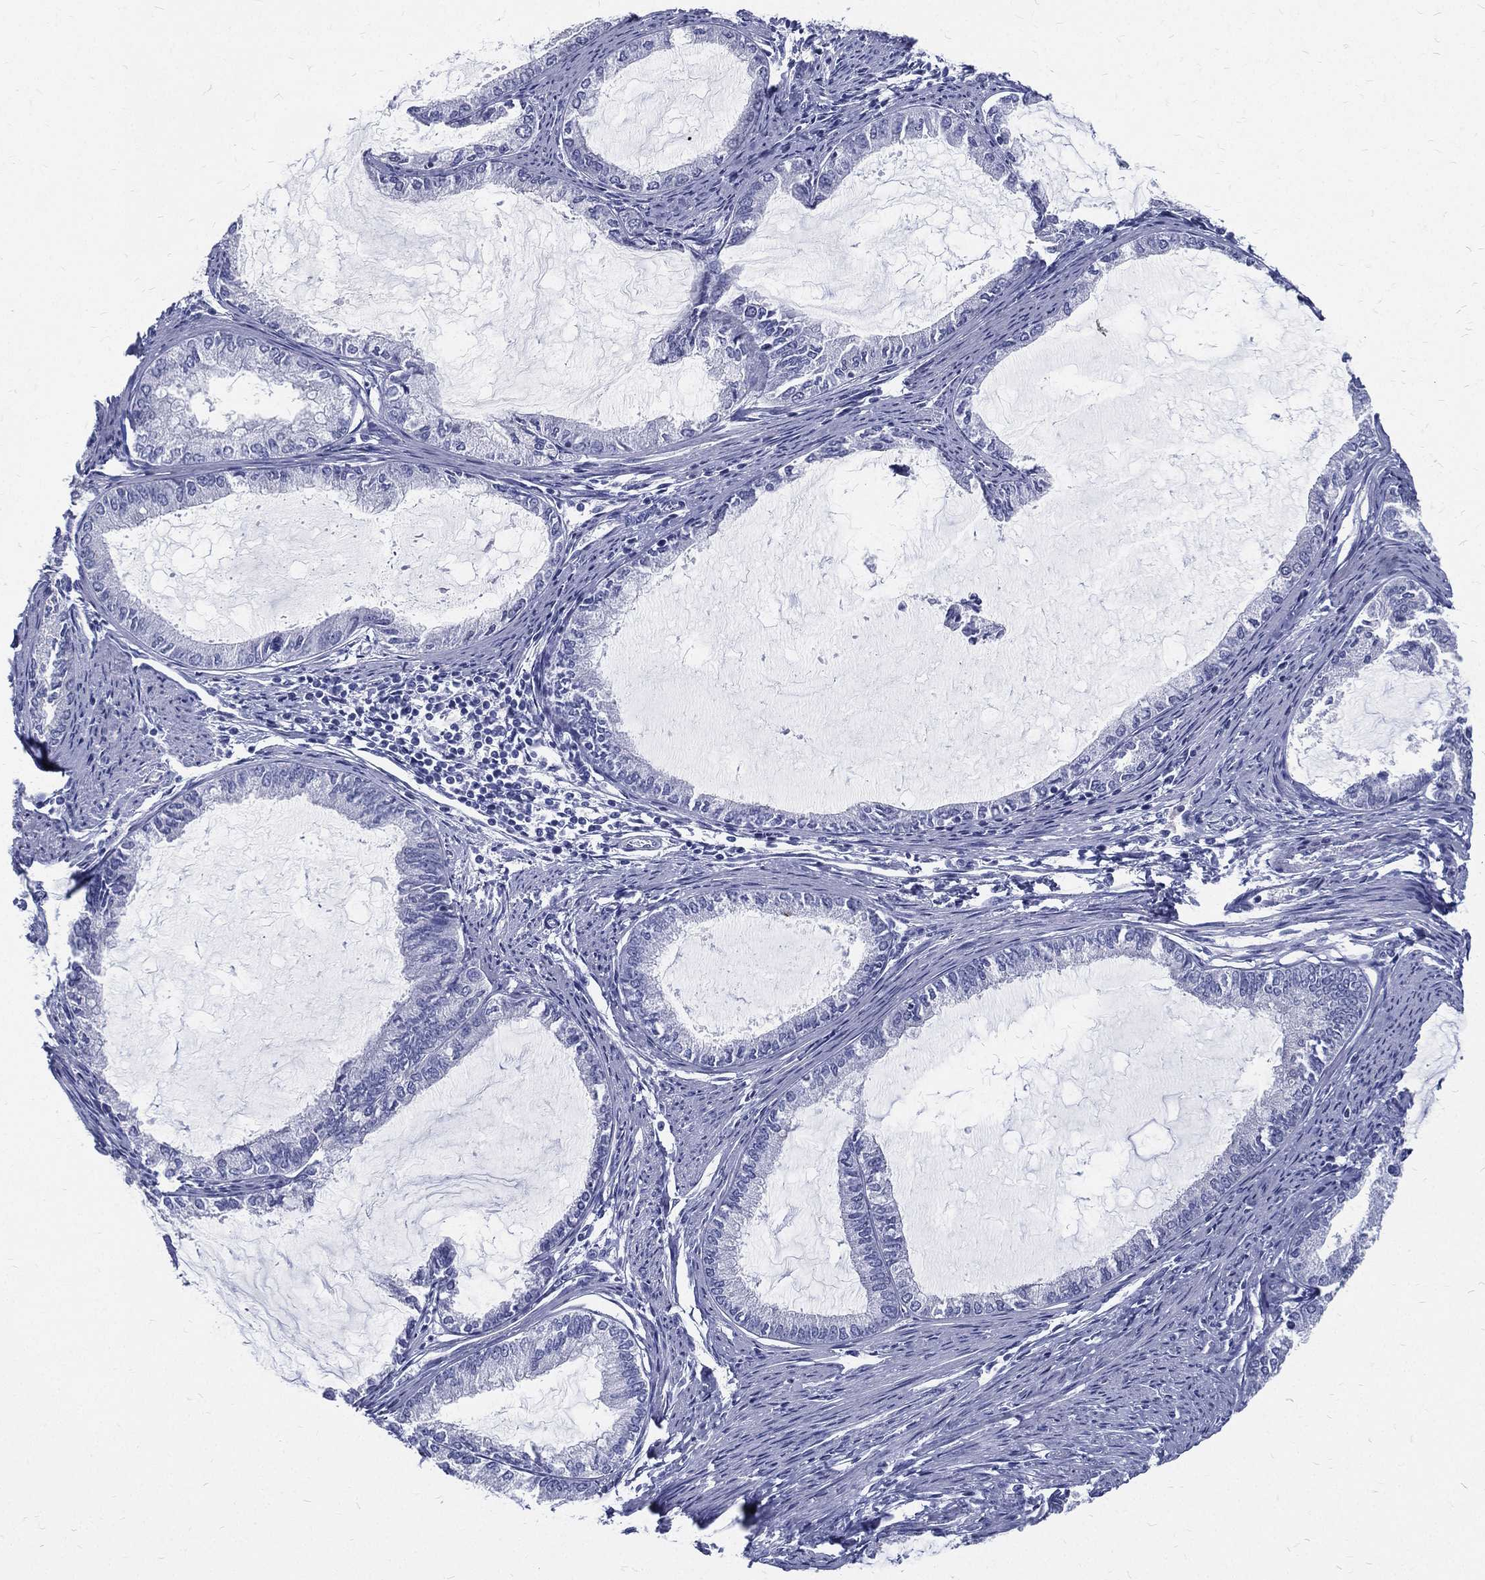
{"staining": {"intensity": "negative", "quantity": "none", "location": "none"}, "tissue": "endometrial cancer", "cell_type": "Tumor cells", "image_type": "cancer", "snomed": [{"axis": "morphology", "description": "Adenocarcinoma, NOS"}, {"axis": "topography", "description": "Endometrium"}], "caption": "The micrograph displays no significant expression in tumor cells of endometrial adenocarcinoma.", "gene": "RSPH4A", "patient": {"sex": "female", "age": 86}}